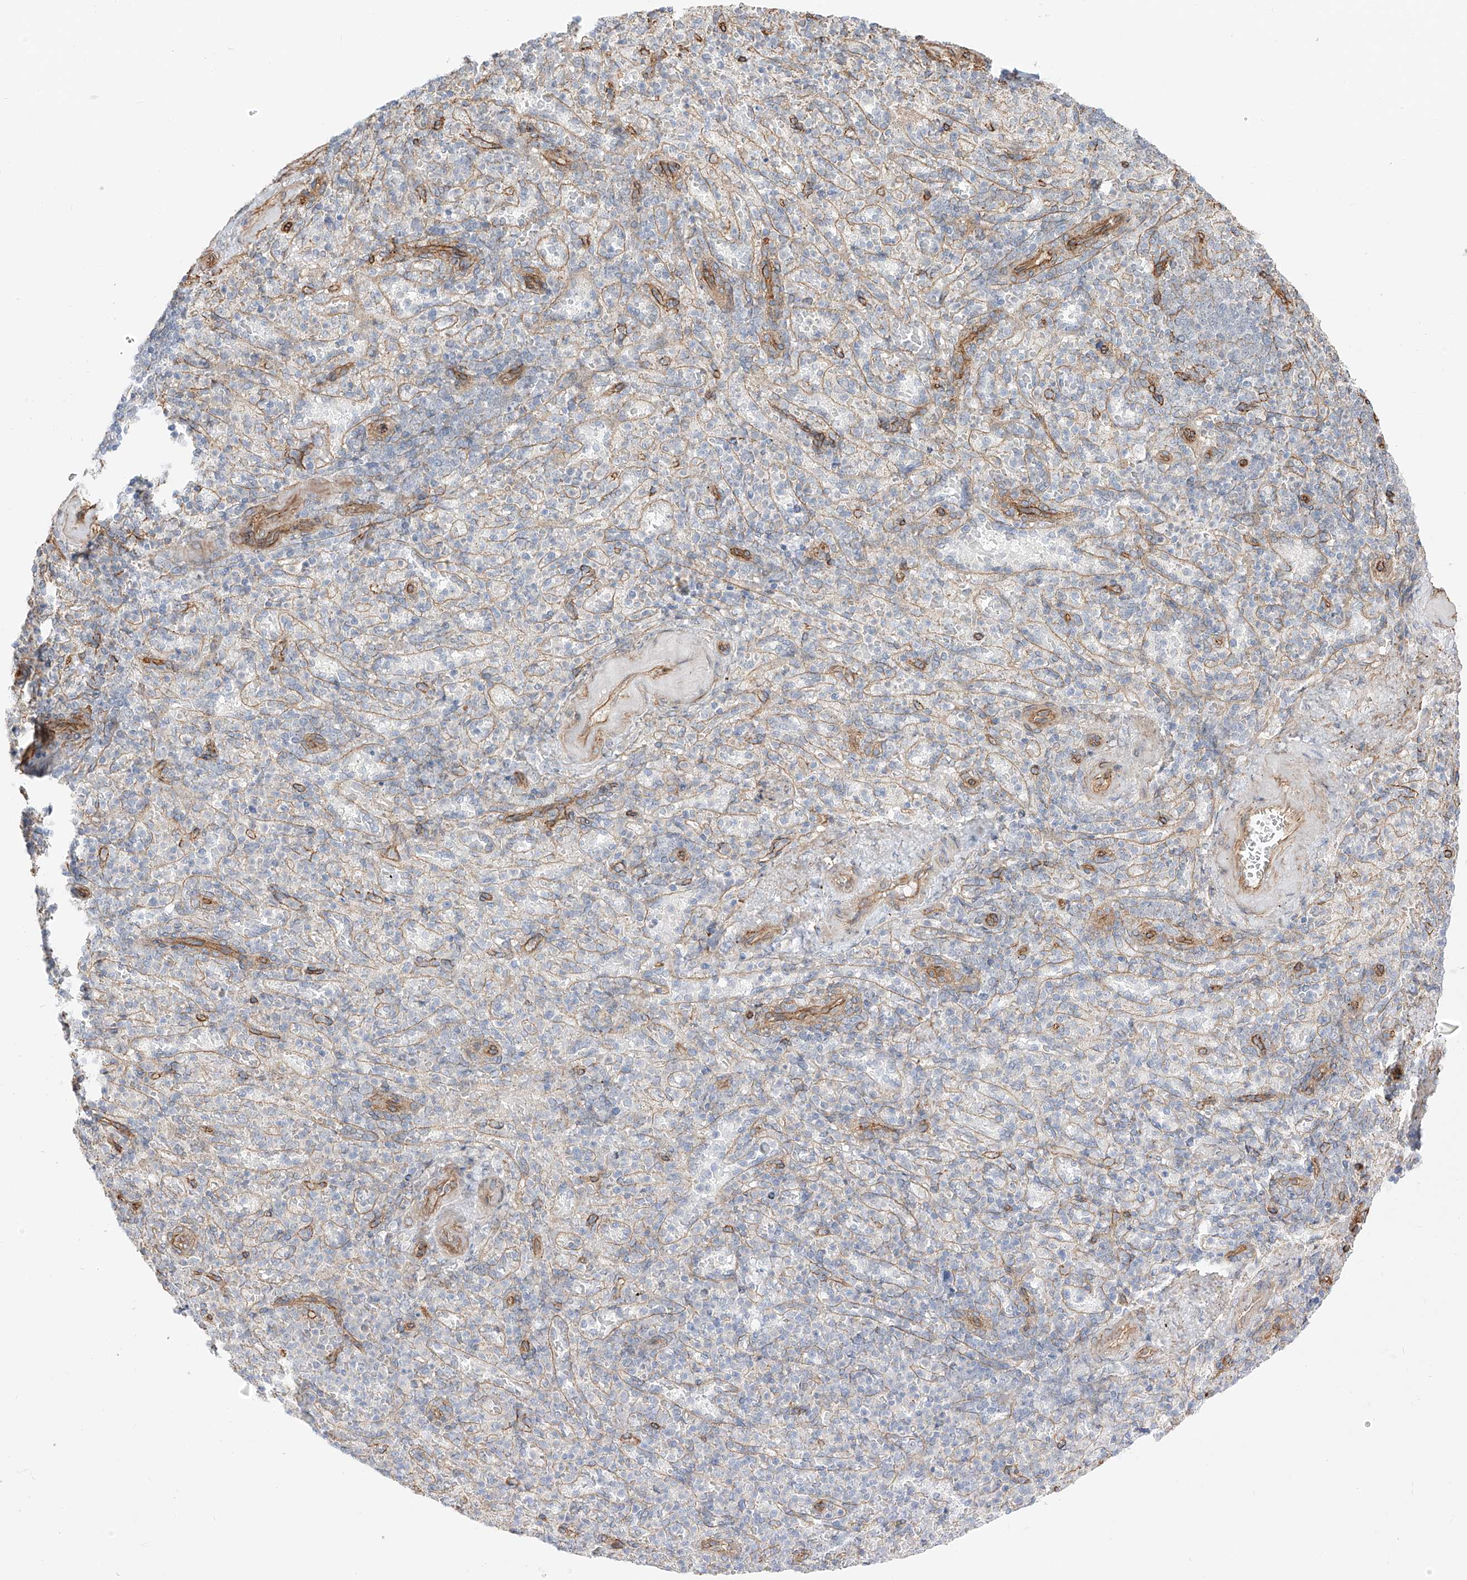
{"staining": {"intensity": "negative", "quantity": "none", "location": "none"}, "tissue": "spleen", "cell_type": "Cells in red pulp", "image_type": "normal", "snomed": [{"axis": "morphology", "description": "Normal tissue, NOS"}, {"axis": "topography", "description": "Spleen"}], "caption": "Cells in red pulp are negative for protein expression in benign human spleen. (Brightfield microscopy of DAB (3,3'-diaminobenzidine) immunohistochemistry (IHC) at high magnification).", "gene": "ZNF180", "patient": {"sex": "female", "age": 74}}